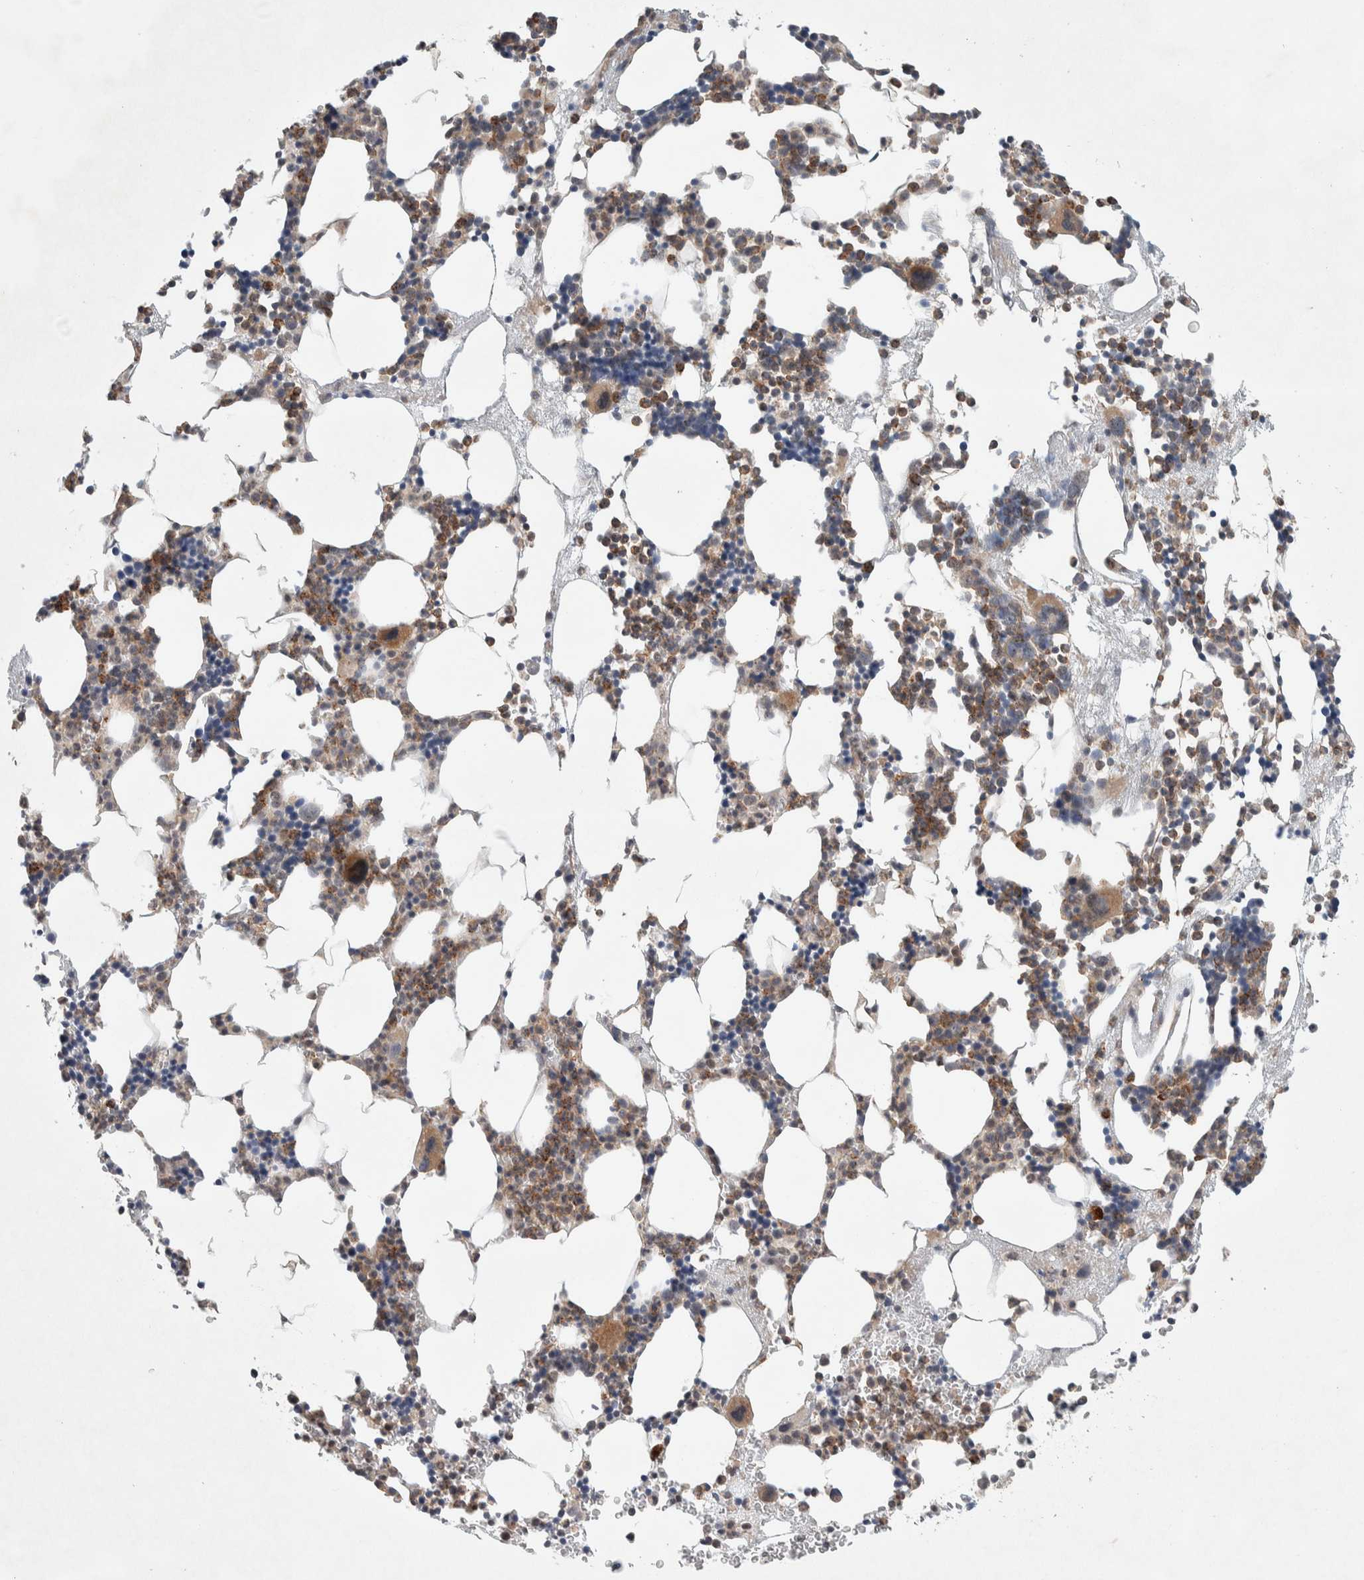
{"staining": {"intensity": "moderate", "quantity": "25%-75%", "location": "cytoplasmic/membranous"}, "tissue": "bone marrow", "cell_type": "Hematopoietic cells", "image_type": "normal", "snomed": [{"axis": "morphology", "description": "Normal tissue, NOS"}, {"axis": "morphology", "description": "Inflammation, NOS"}, {"axis": "topography", "description": "Bone marrow"}], "caption": "Immunohistochemical staining of benign human bone marrow displays 25%-75% levels of moderate cytoplasmic/membranous protein staining in about 25%-75% of hematopoietic cells. The staining was performed using DAB to visualize the protein expression in brown, while the nuclei were stained in blue with hematoxylin (Magnification: 20x).", "gene": "DEPTOR", "patient": {"sex": "female", "age": 67}}